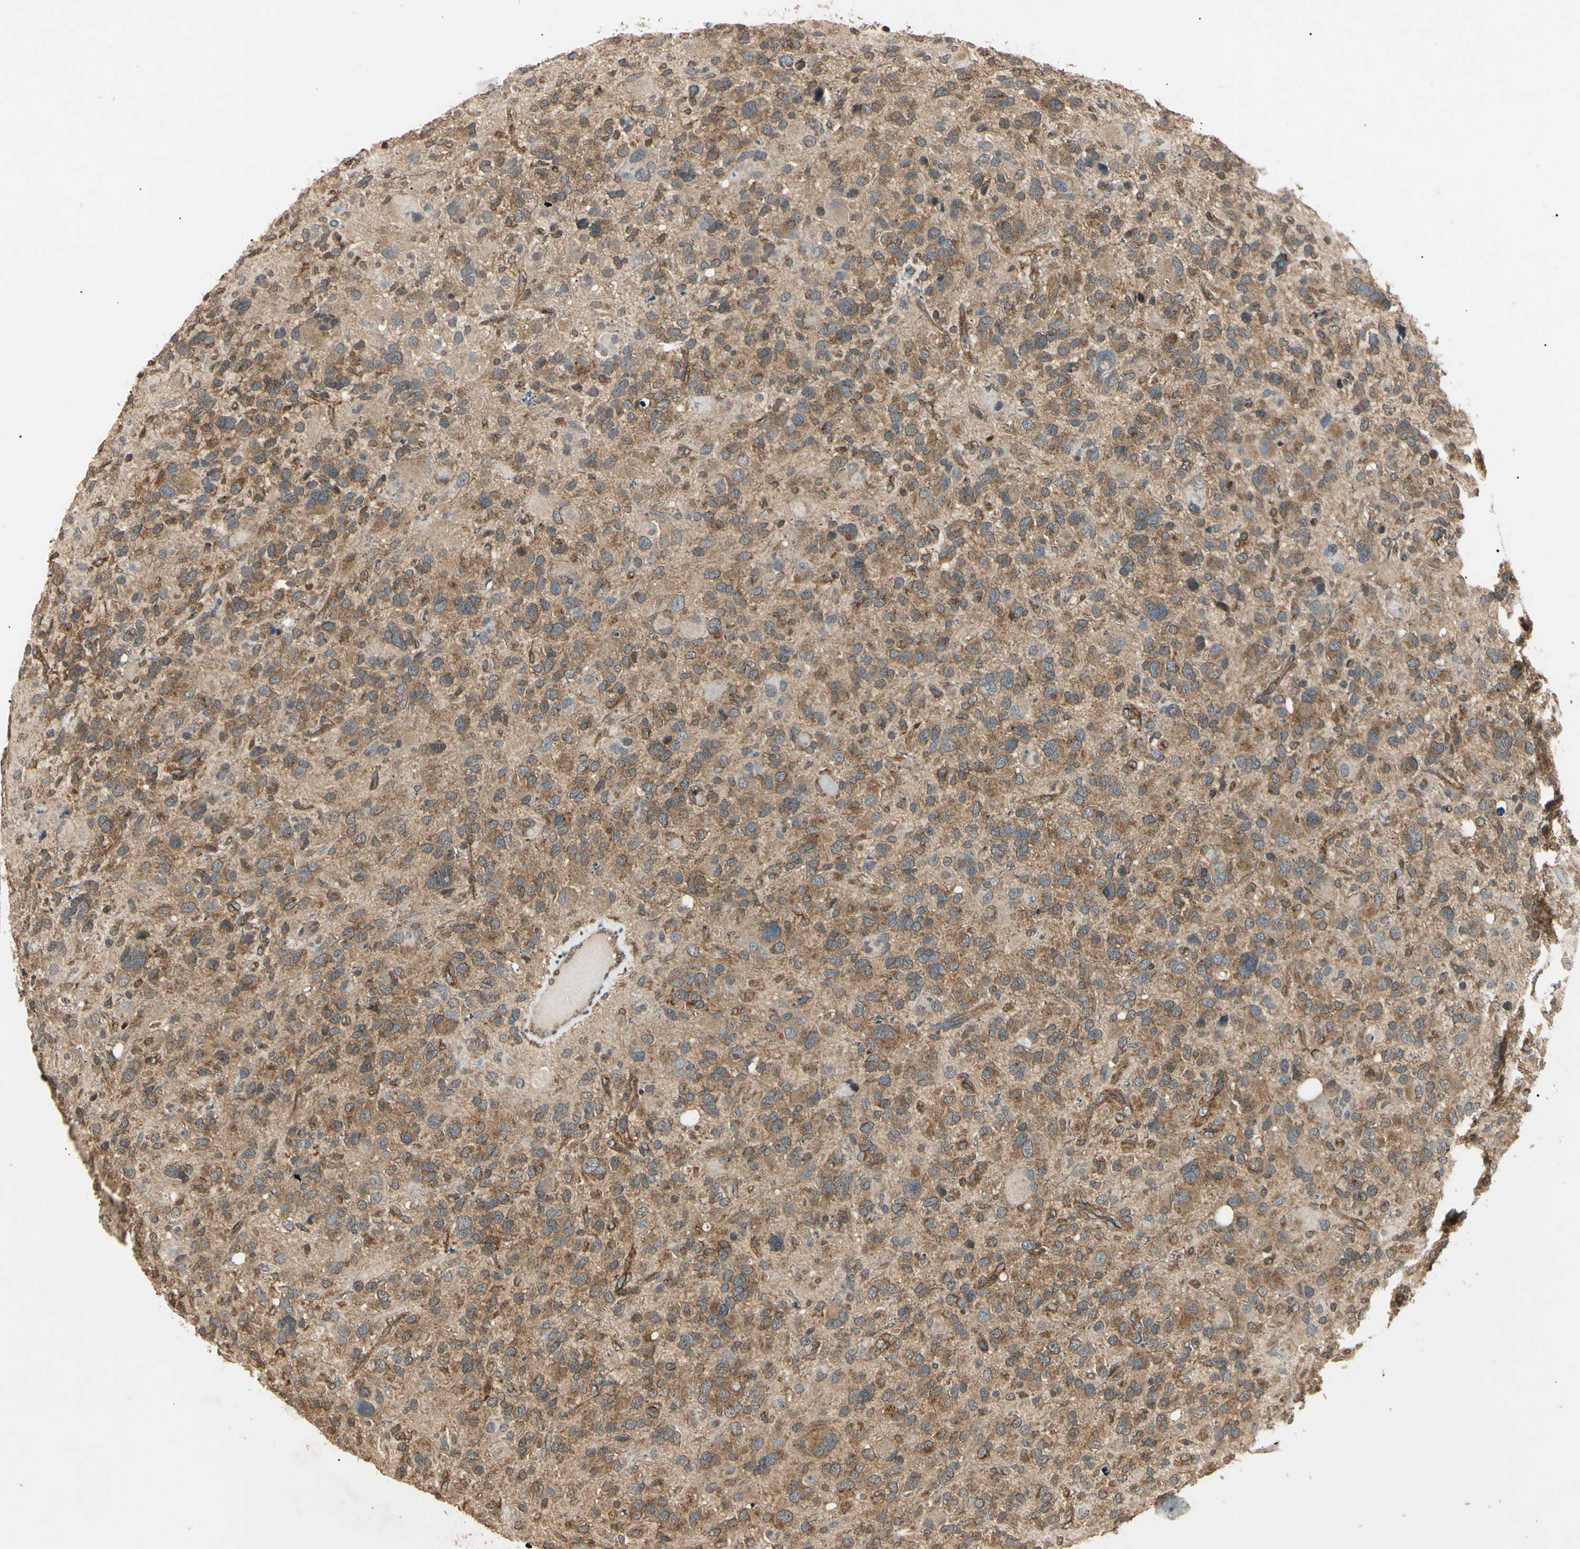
{"staining": {"intensity": "moderate", "quantity": ">75%", "location": "cytoplasmic/membranous,nuclear"}, "tissue": "glioma", "cell_type": "Tumor cells", "image_type": "cancer", "snomed": [{"axis": "morphology", "description": "Glioma, malignant, High grade"}, {"axis": "topography", "description": "Brain"}], "caption": "This photomicrograph reveals immunohistochemistry staining of malignant glioma (high-grade), with medium moderate cytoplasmic/membranous and nuclear positivity in about >75% of tumor cells.", "gene": "EPN1", "patient": {"sex": "male", "age": 48}}